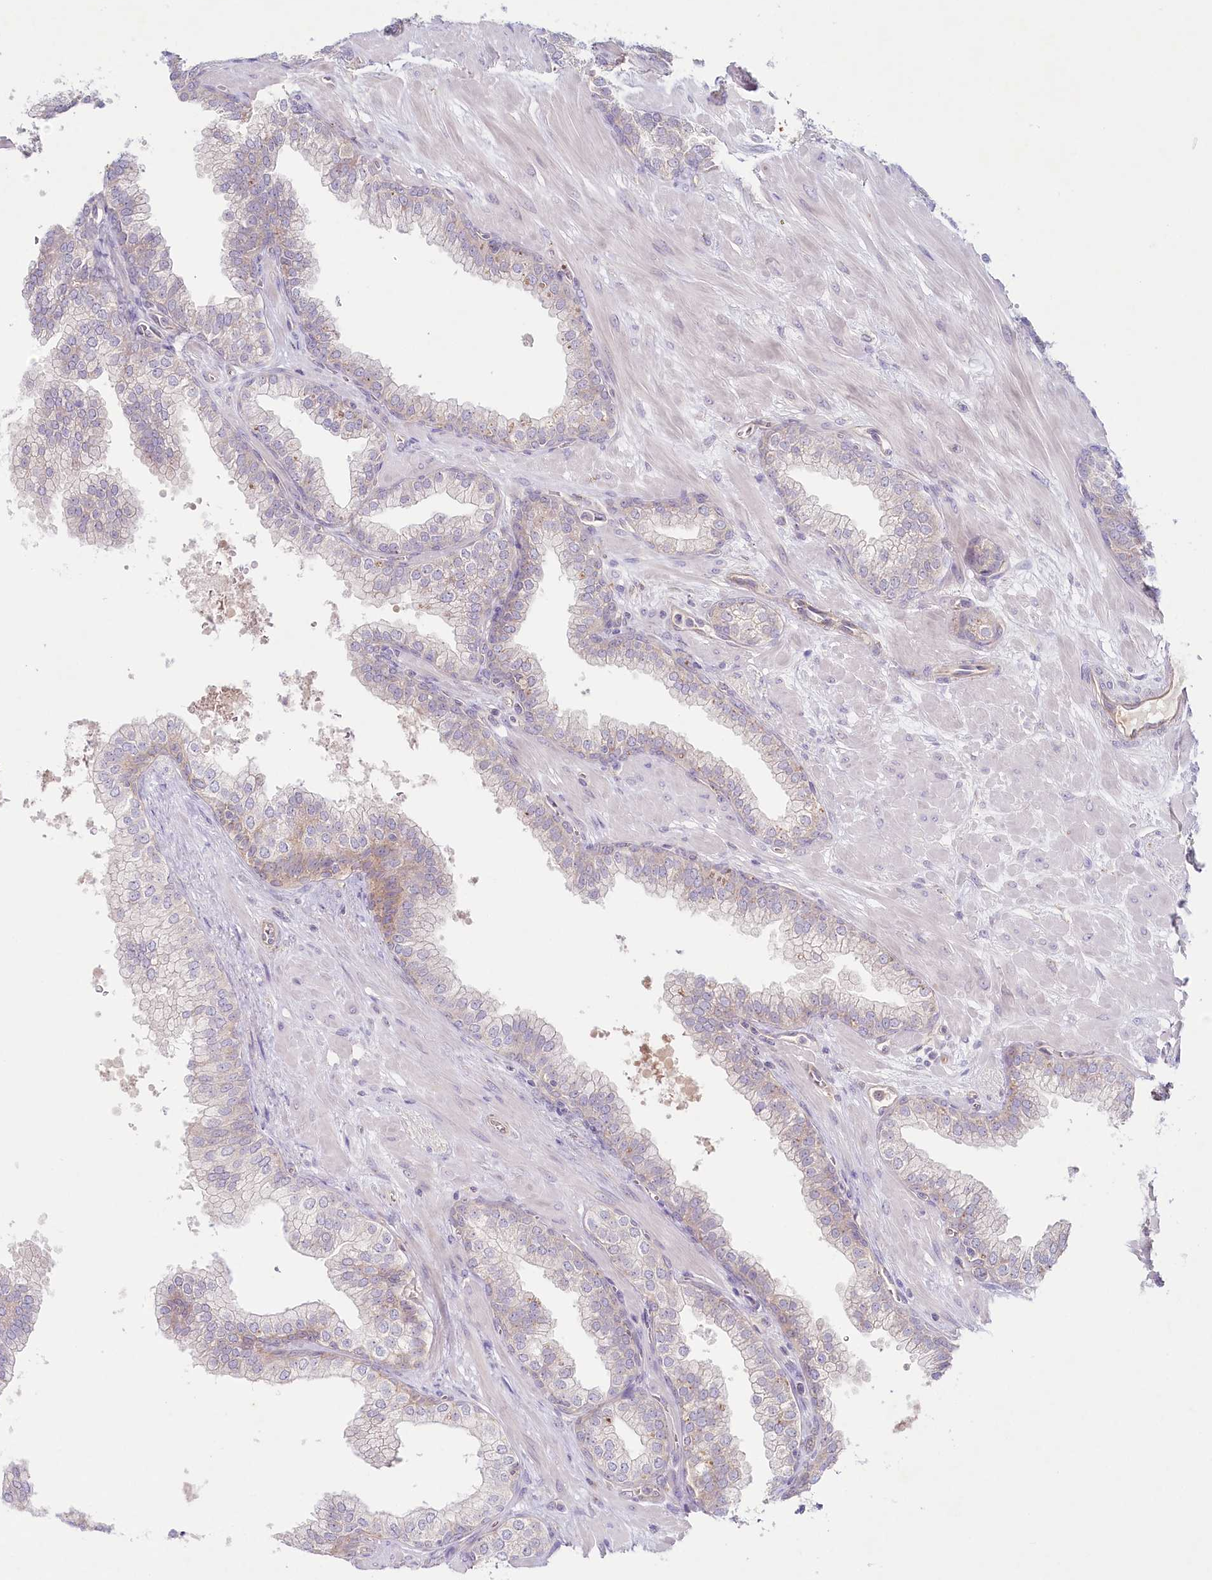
{"staining": {"intensity": "moderate", "quantity": "<25%", "location": "cytoplasmic/membranous"}, "tissue": "prostate", "cell_type": "Glandular cells", "image_type": "normal", "snomed": [{"axis": "morphology", "description": "Normal tissue, NOS"}, {"axis": "topography", "description": "Prostate"}], "caption": "An immunohistochemistry photomicrograph of unremarkable tissue is shown. Protein staining in brown shows moderate cytoplasmic/membranous positivity in prostate within glandular cells. The staining is performed using DAB brown chromogen to label protein expression. The nuclei are counter-stained blue using hematoxylin.", "gene": "TNIP1", "patient": {"sex": "male", "age": 60}}